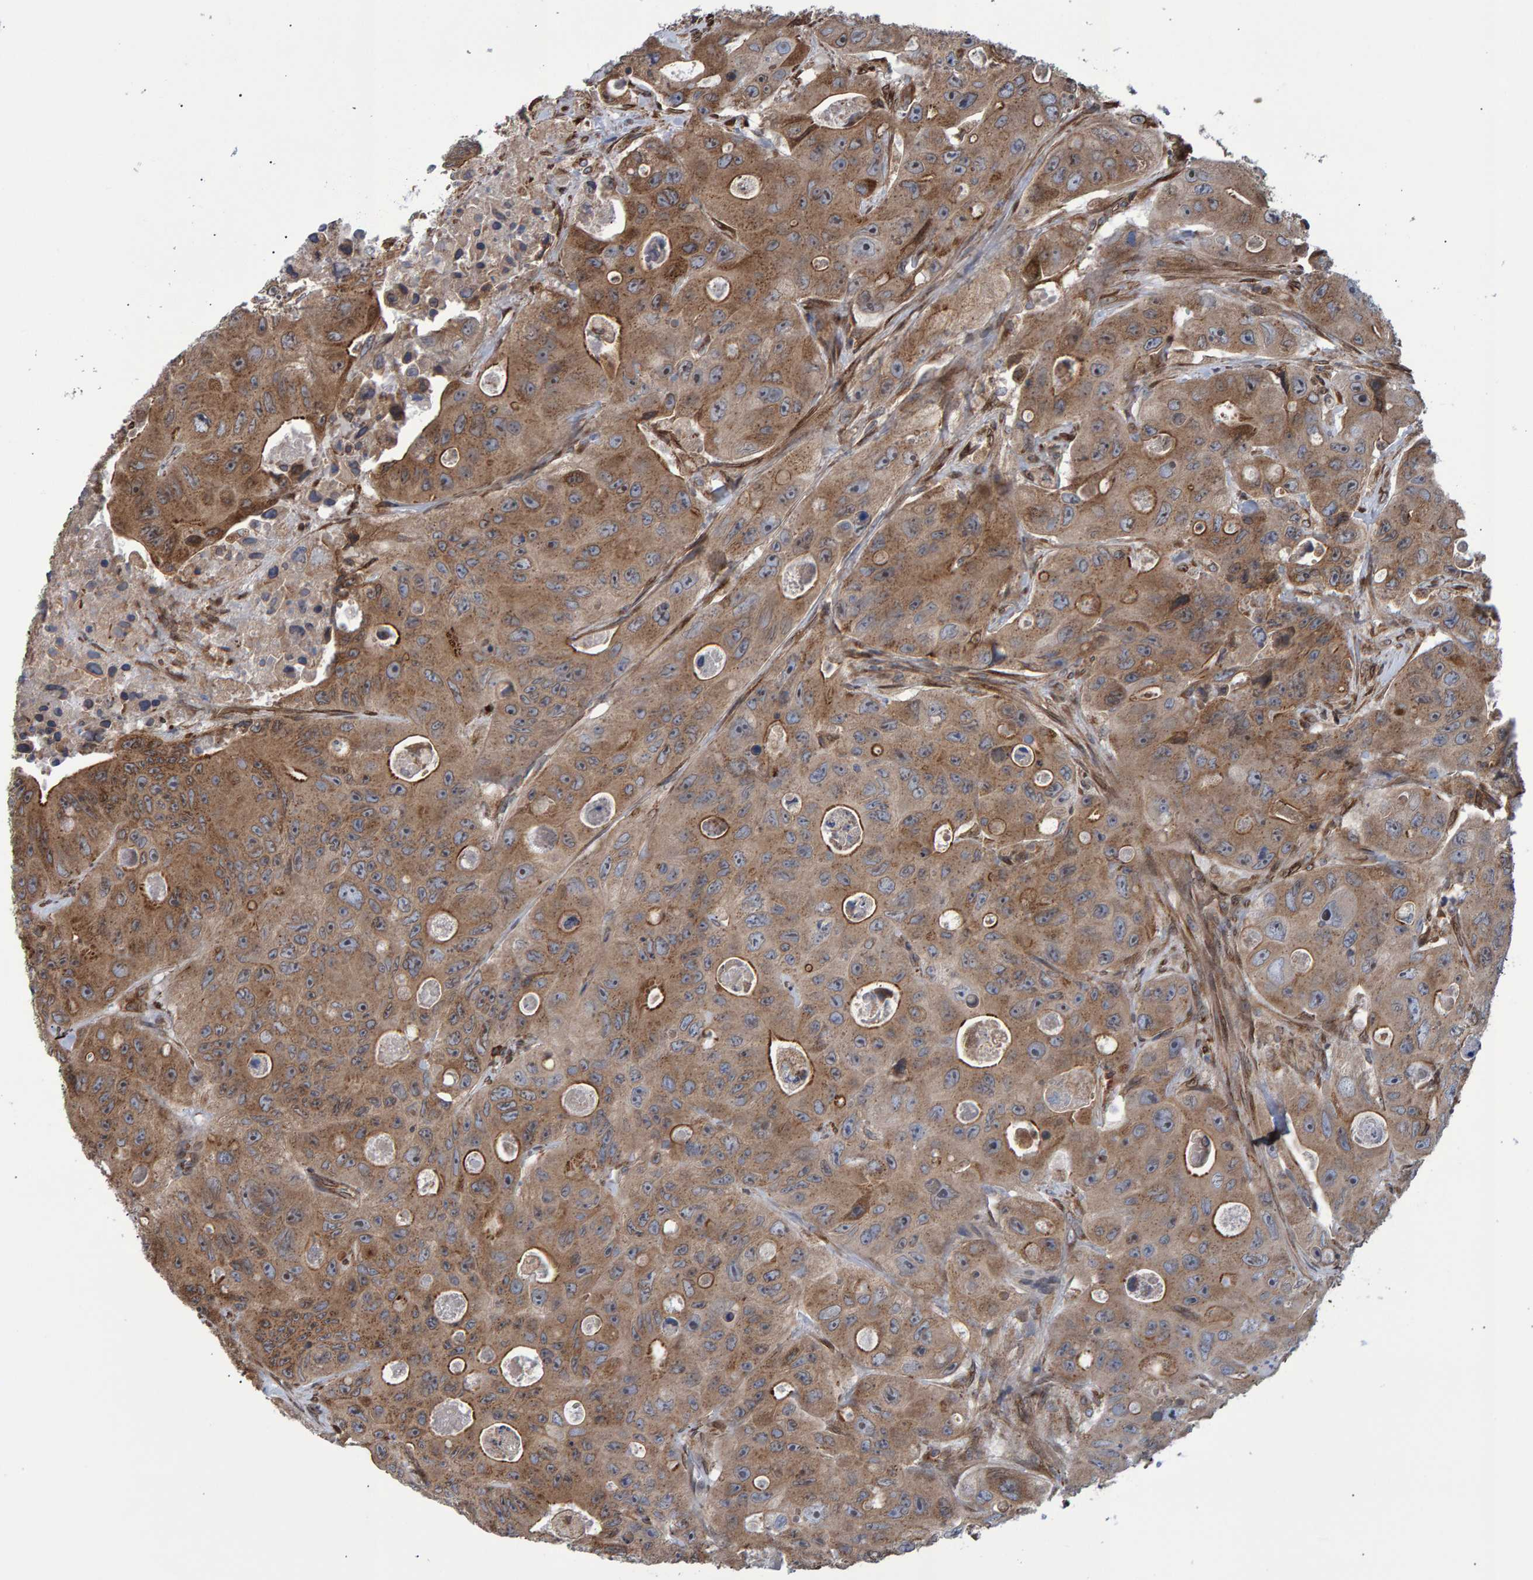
{"staining": {"intensity": "moderate", "quantity": ">75%", "location": "cytoplasmic/membranous"}, "tissue": "colorectal cancer", "cell_type": "Tumor cells", "image_type": "cancer", "snomed": [{"axis": "morphology", "description": "Adenocarcinoma, NOS"}, {"axis": "topography", "description": "Colon"}], "caption": "High-power microscopy captured an immunohistochemistry micrograph of colorectal cancer, revealing moderate cytoplasmic/membranous expression in about >75% of tumor cells.", "gene": "FAM117A", "patient": {"sex": "female", "age": 46}}